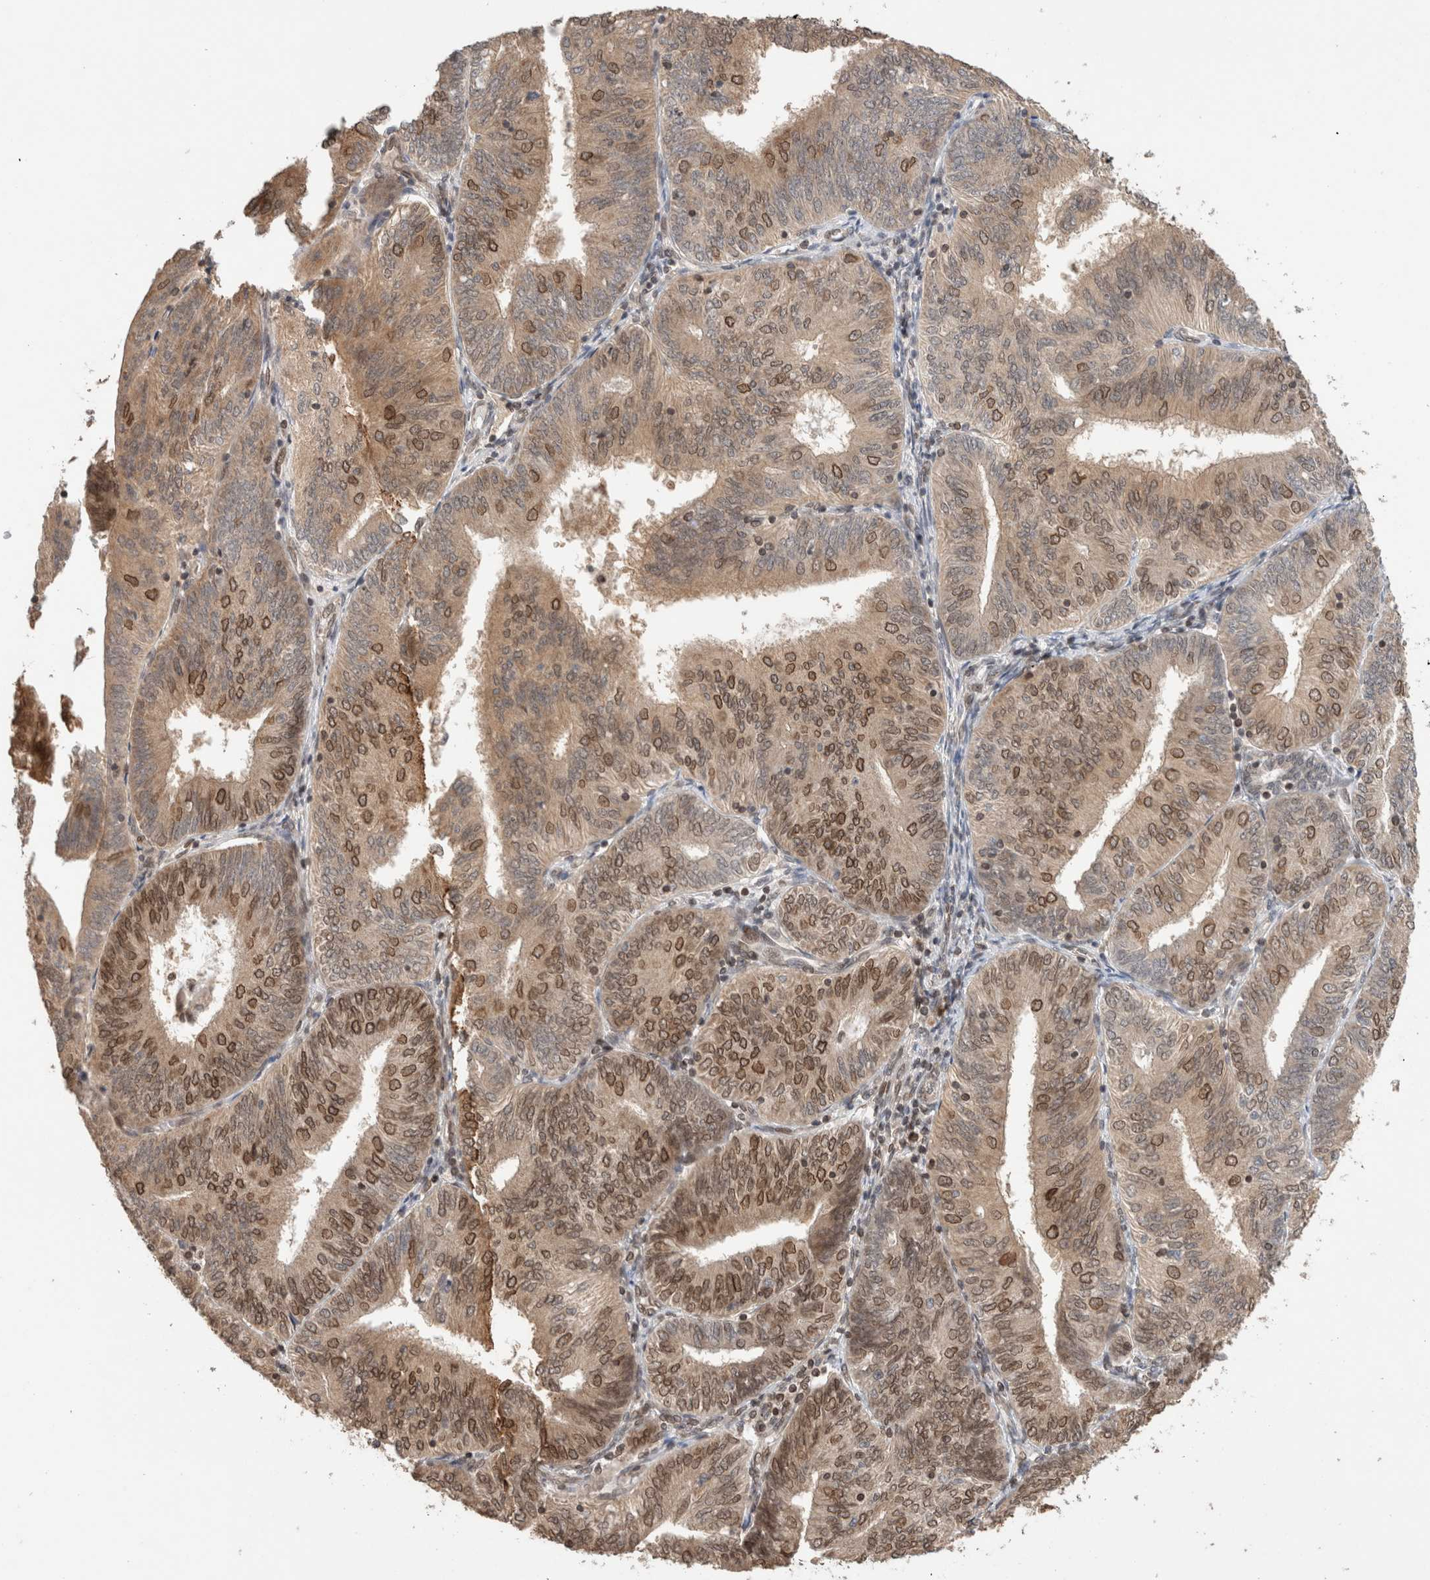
{"staining": {"intensity": "moderate", "quantity": "25%-75%", "location": "cytoplasmic/membranous,nuclear"}, "tissue": "endometrial cancer", "cell_type": "Tumor cells", "image_type": "cancer", "snomed": [{"axis": "morphology", "description": "Adenocarcinoma, NOS"}, {"axis": "topography", "description": "Endometrium"}], "caption": "Endometrial cancer (adenocarcinoma) stained with immunohistochemistry (IHC) demonstrates moderate cytoplasmic/membranous and nuclear positivity in approximately 25%-75% of tumor cells. (IHC, brightfield microscopy, high magnification).", "gene": "TPR", "patient": {"sex": "female", "age": 58}}